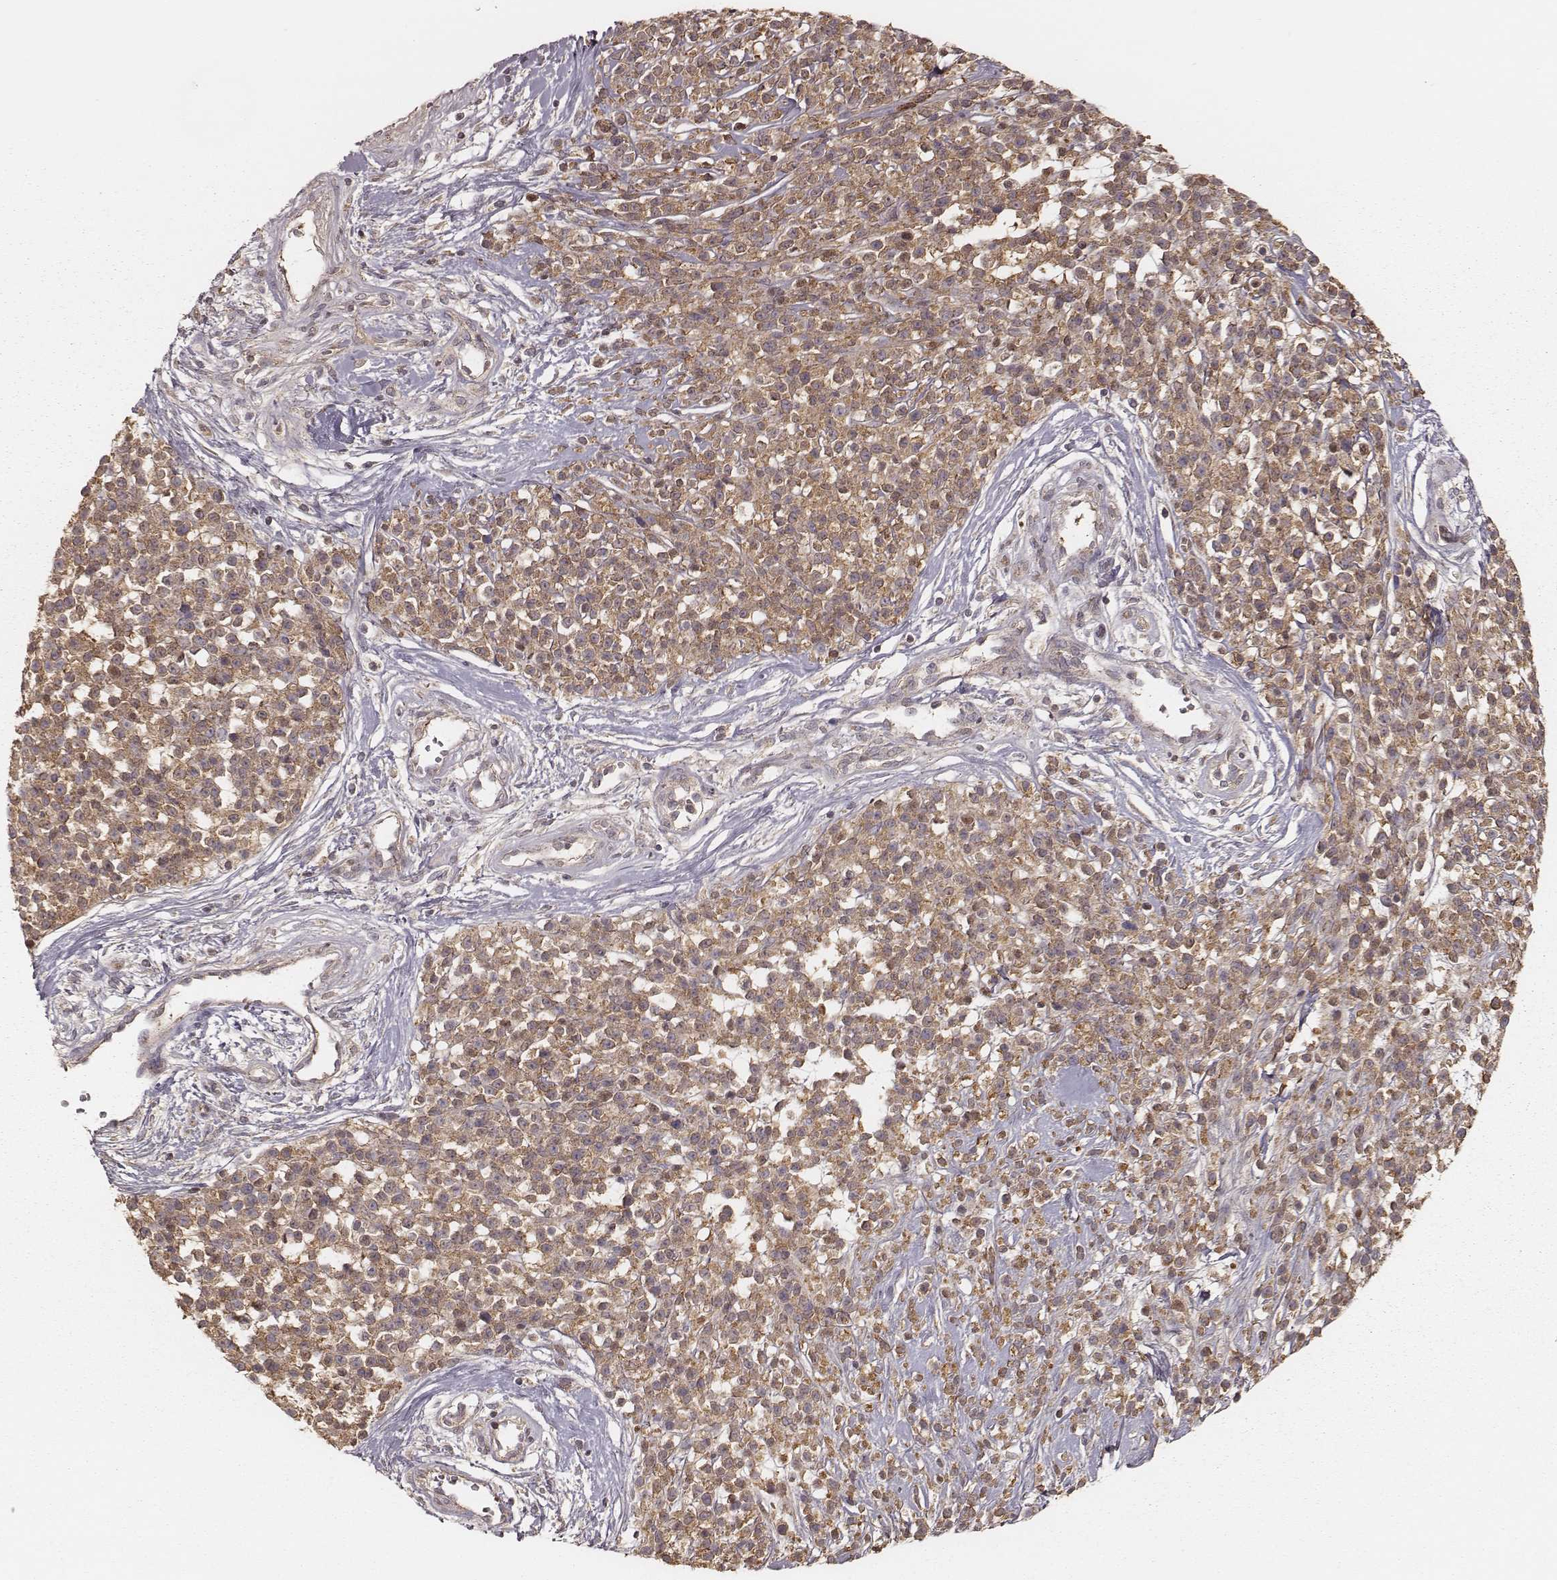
{"staining": {"intensity": "moderate", "quantity": ">75%", "location": "cytoplasmic/membranous"}, "tissue": "melanoma", "cell_type": "Tumor cells", "image_type": "cancer", "snomed": [{"axis": "morphology", "description": "Malignant melanoma, NOS"}, {"axis": "topography", "description": "Skin"}, {"axis": "topography", "description": "Skin of trunk"}], "caption": "Immunohistochemistry (DAB) staining of melanoma displays moderate cytoplasmic/membranous protein staining in about >75% of tumor cells. (IHC, brightfield microscopy, high magnification).", "gene": "CARS1", "patient": {"sex": "male", "age": 74}}